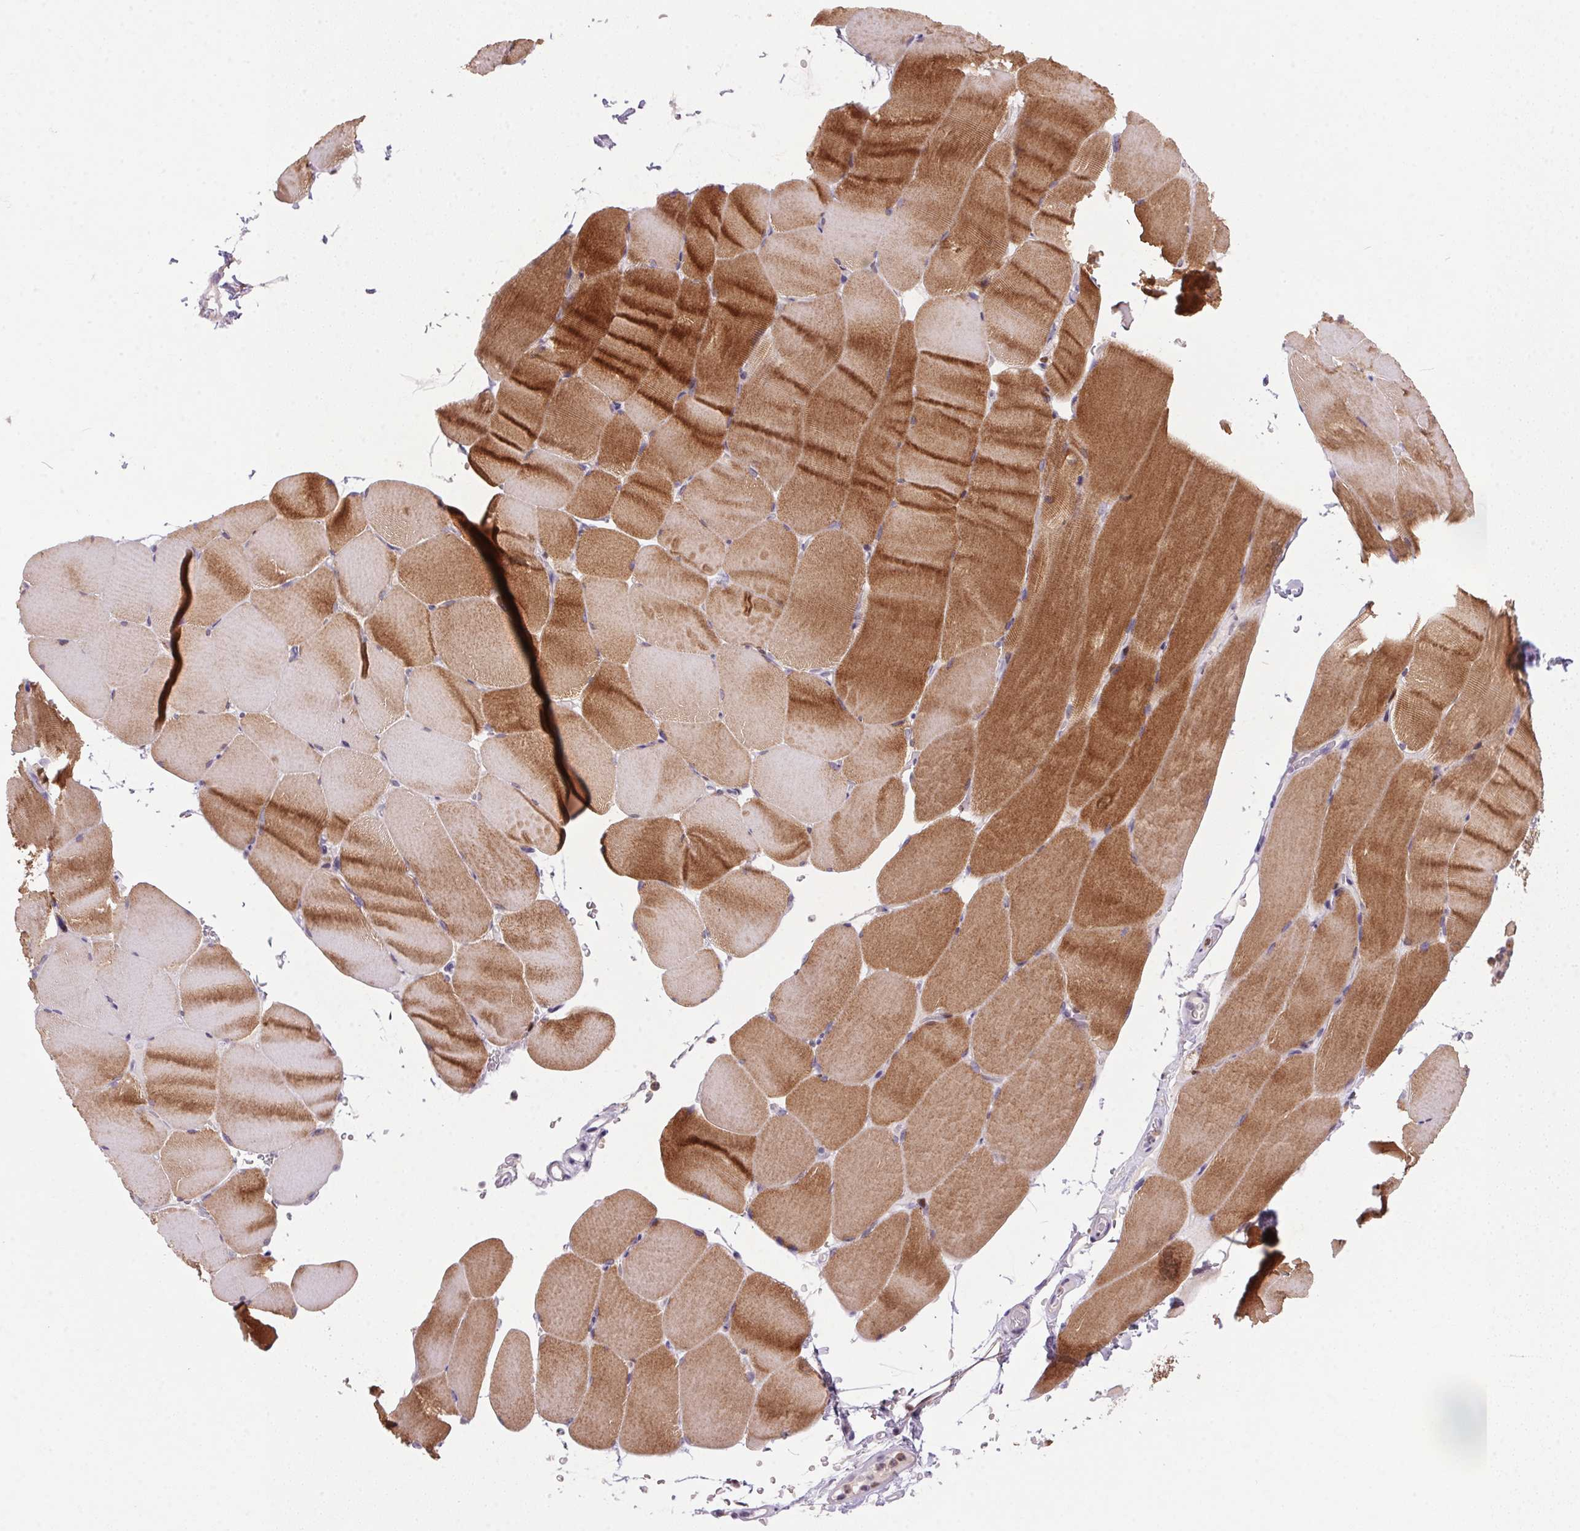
{"staining": {"intensity": "strong", "quantity": ">75%", "location": "cytoplasmic/membranous"}, "tissue": "skeletal muscle", "cell_type": "Myocytes", "image_type": "normal", "snomed": [{"axis": "morphology", "description": "Normal tissue, NOS"}, {"axis": "topography", "description": "Skeletal muscle"}], "caption": "DAB immunohistochemical staining of normal skeletal muscle demonstrates strong cytoplasmic/membranous protein expression in approximately >75% of myocytes.", "gene": "TRDN", "patient": {"sex": "female", "age": 37}}